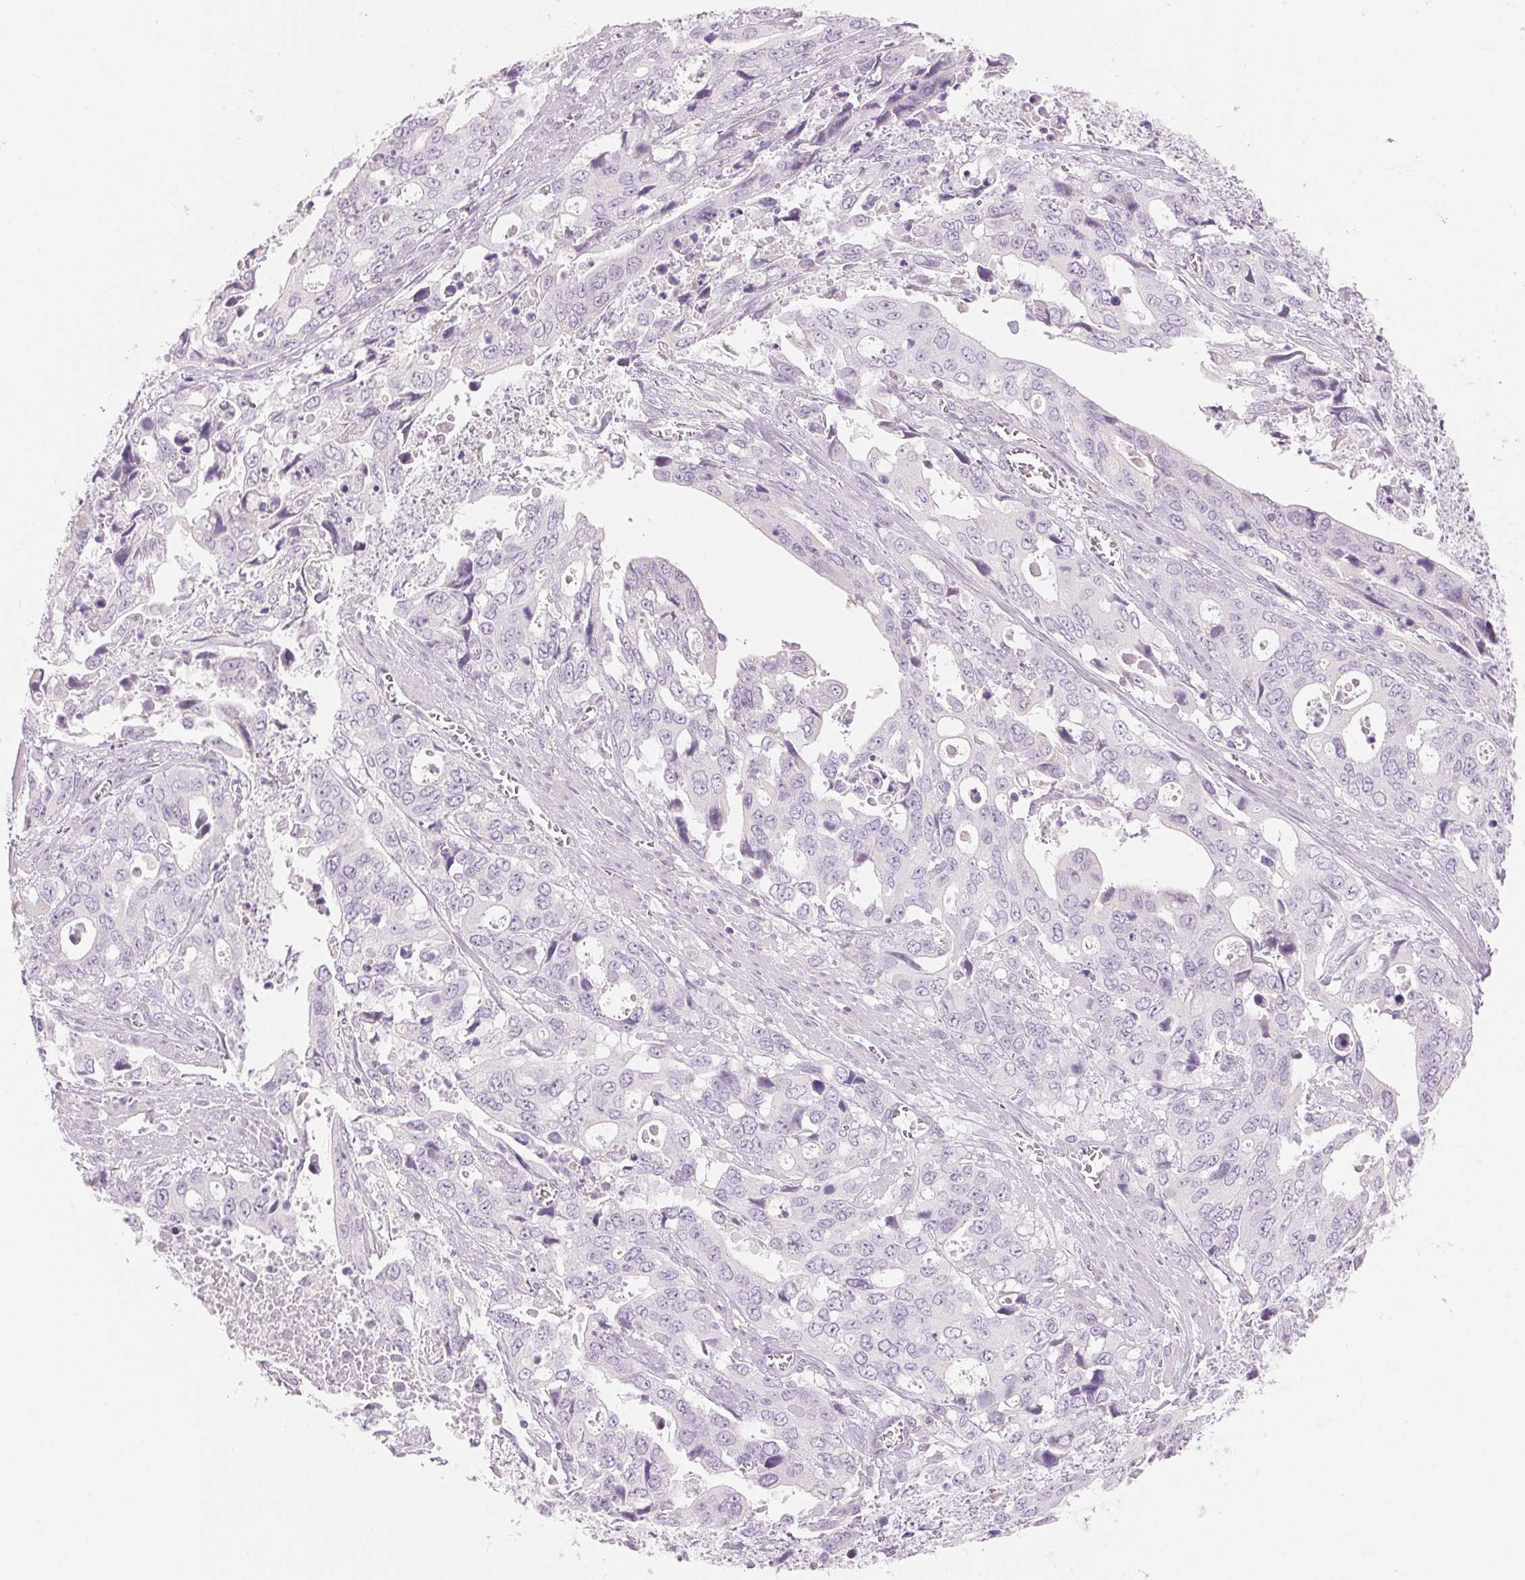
{"staining": {"intensity": "negative", "quantity": "none", "location": "none"}, "tissue": "stomach cancer", "cell_type": "Tumor cells", "image_type": "cancer", "snomed": [{"axis": "morphology", "description": "Adenocarcinoma, NOS"}, {"axis": "topography", "description": "Stomach, upper"}], "caption": "Stomach cancer (adenocarcinoma) was stained to show a protein in brown. There is no significant staining in tumor cells.", "gene": "HOXB13", "patient": {"sex": "male", "age": 74}}